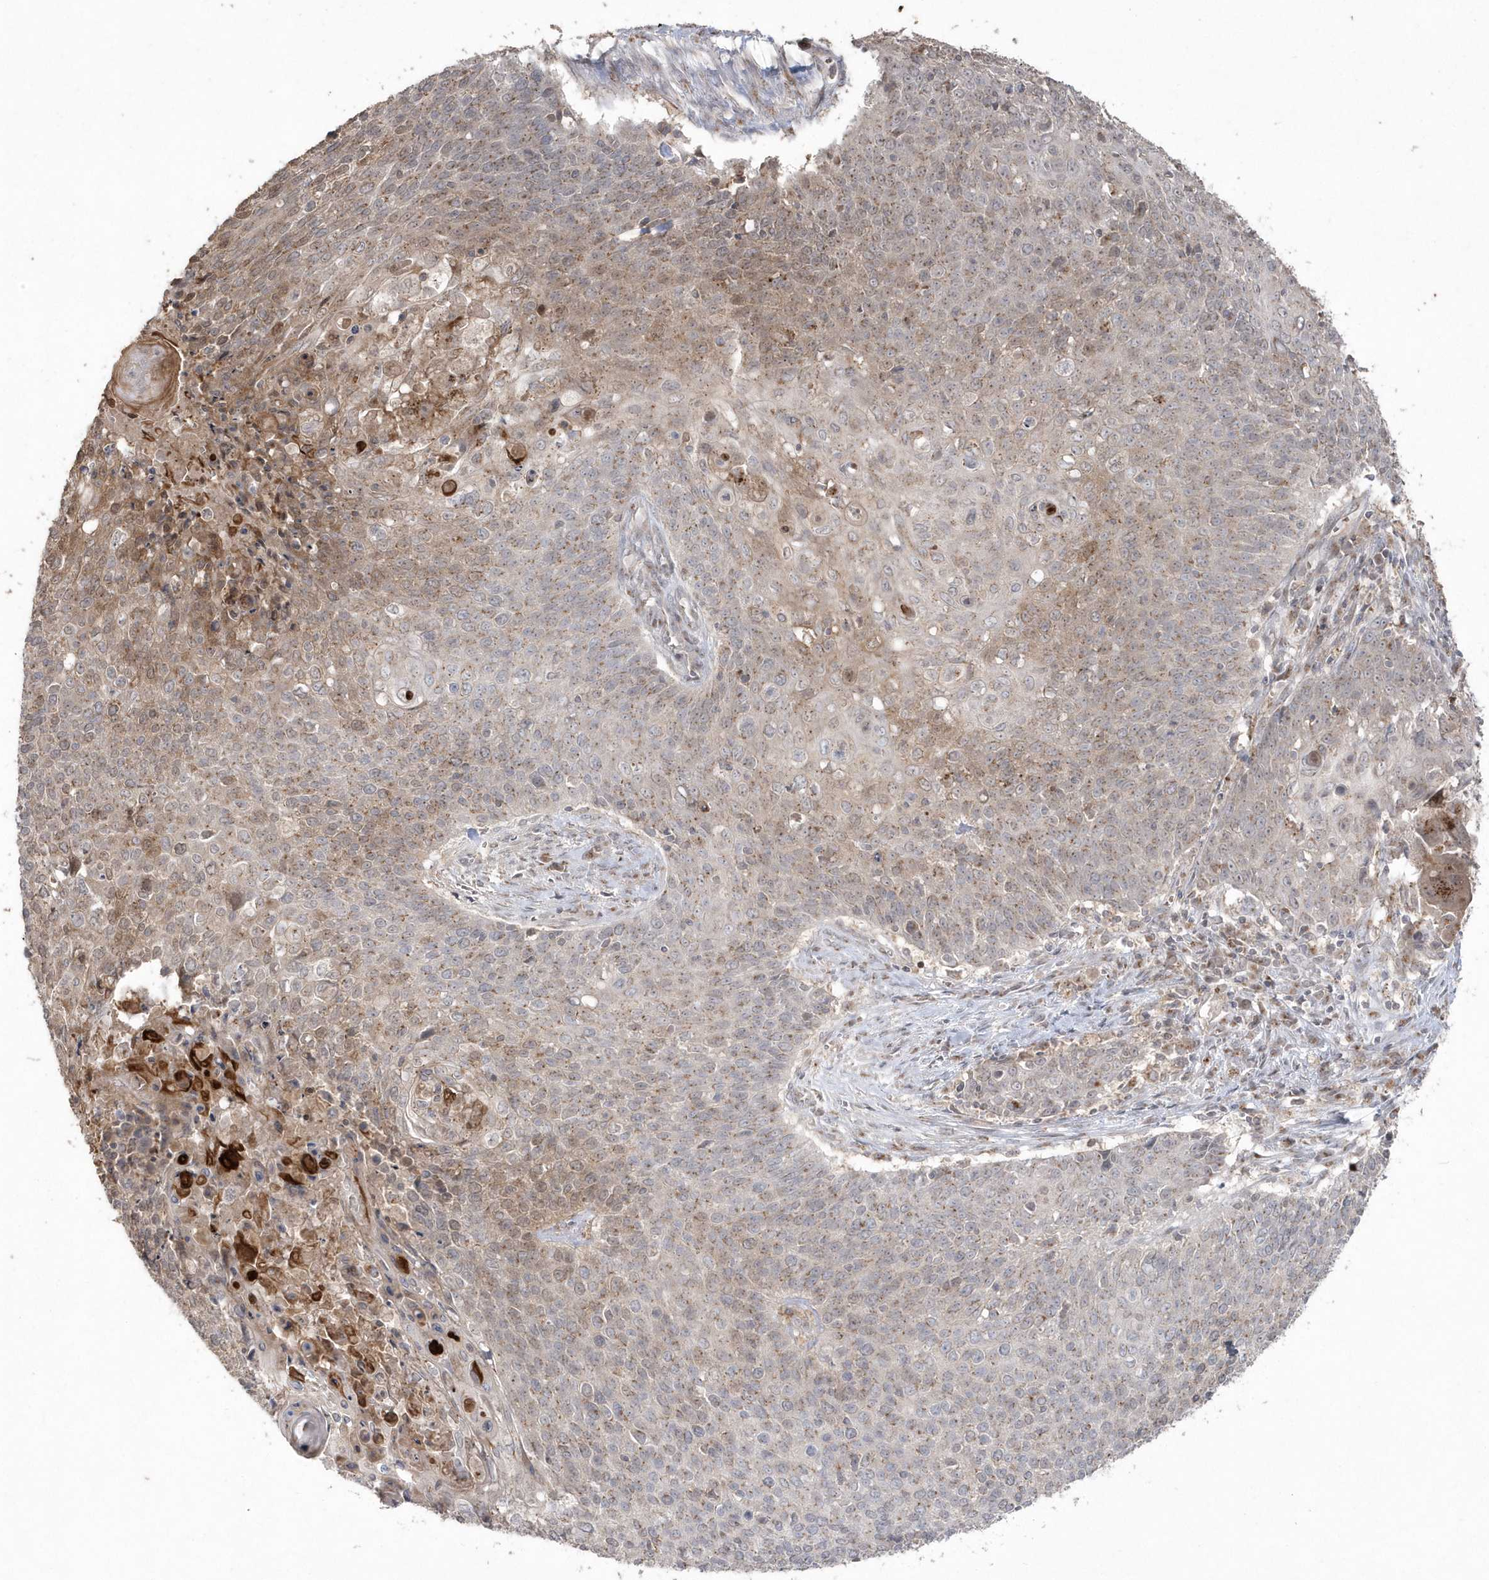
{"staining": {"intensity": "weak", "quantity": "25%-75%", "location": "cytoplasmic/membranous"}, "tissue": "cervical cancer", "cell_type": "Tumor cells", "image_type": "cancer", "snomed": [{"axis": "morphology", "description": "Squamous cell carcinoma, NOS"}, {"axis": "topography", "description": "Cervix"}], "caption": "Immunohistochemical staining of squamous cell carcinoma (cervical) reveals weak cytoplasmic/membranous protein positivity in about 25%-75% of tumor cells.", "gene": "GEMIN6", "patient": {"sex": "female", "age": 39}}